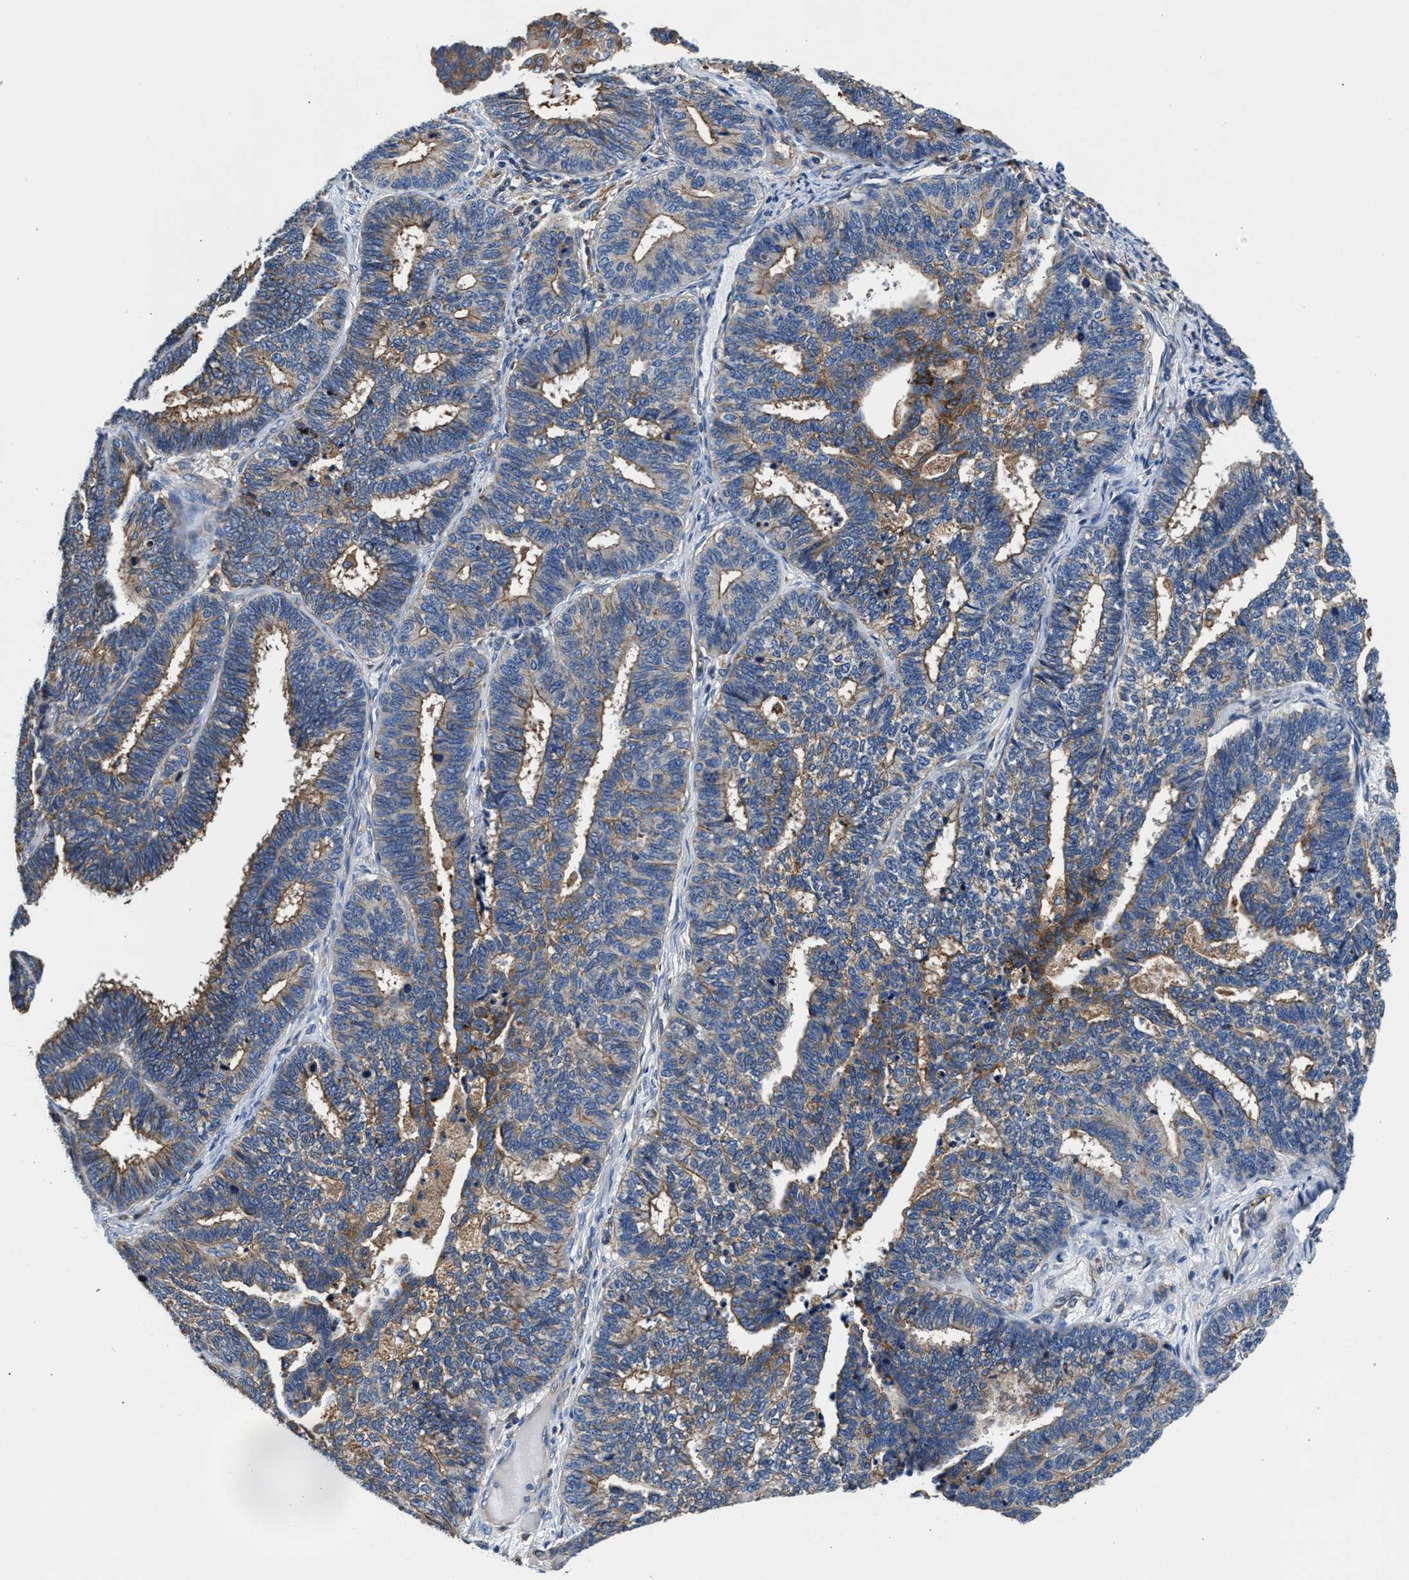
{"staining": {"intensity": "weak", "quantity": ">75%", "location": "cytoplasmic/membranous"}, "tissue": "endometrial cancer", "cell_type": "Tumor cells", "image_type": "cancer", "snomed": [{"axis": "morphology", "description": "Adenocarcinoma, NOS"}, {"axis": "topography", "description": "Endometrium"}], "caption": "Immunohistochemistry of endometrial adenocarcinoma reveals low levels of weak cytoplasmic/membranous expression in approximately >75% of tumor cells.", "gene": "PPP1R9B", "patient": {"sex": "female", "age": 70}}